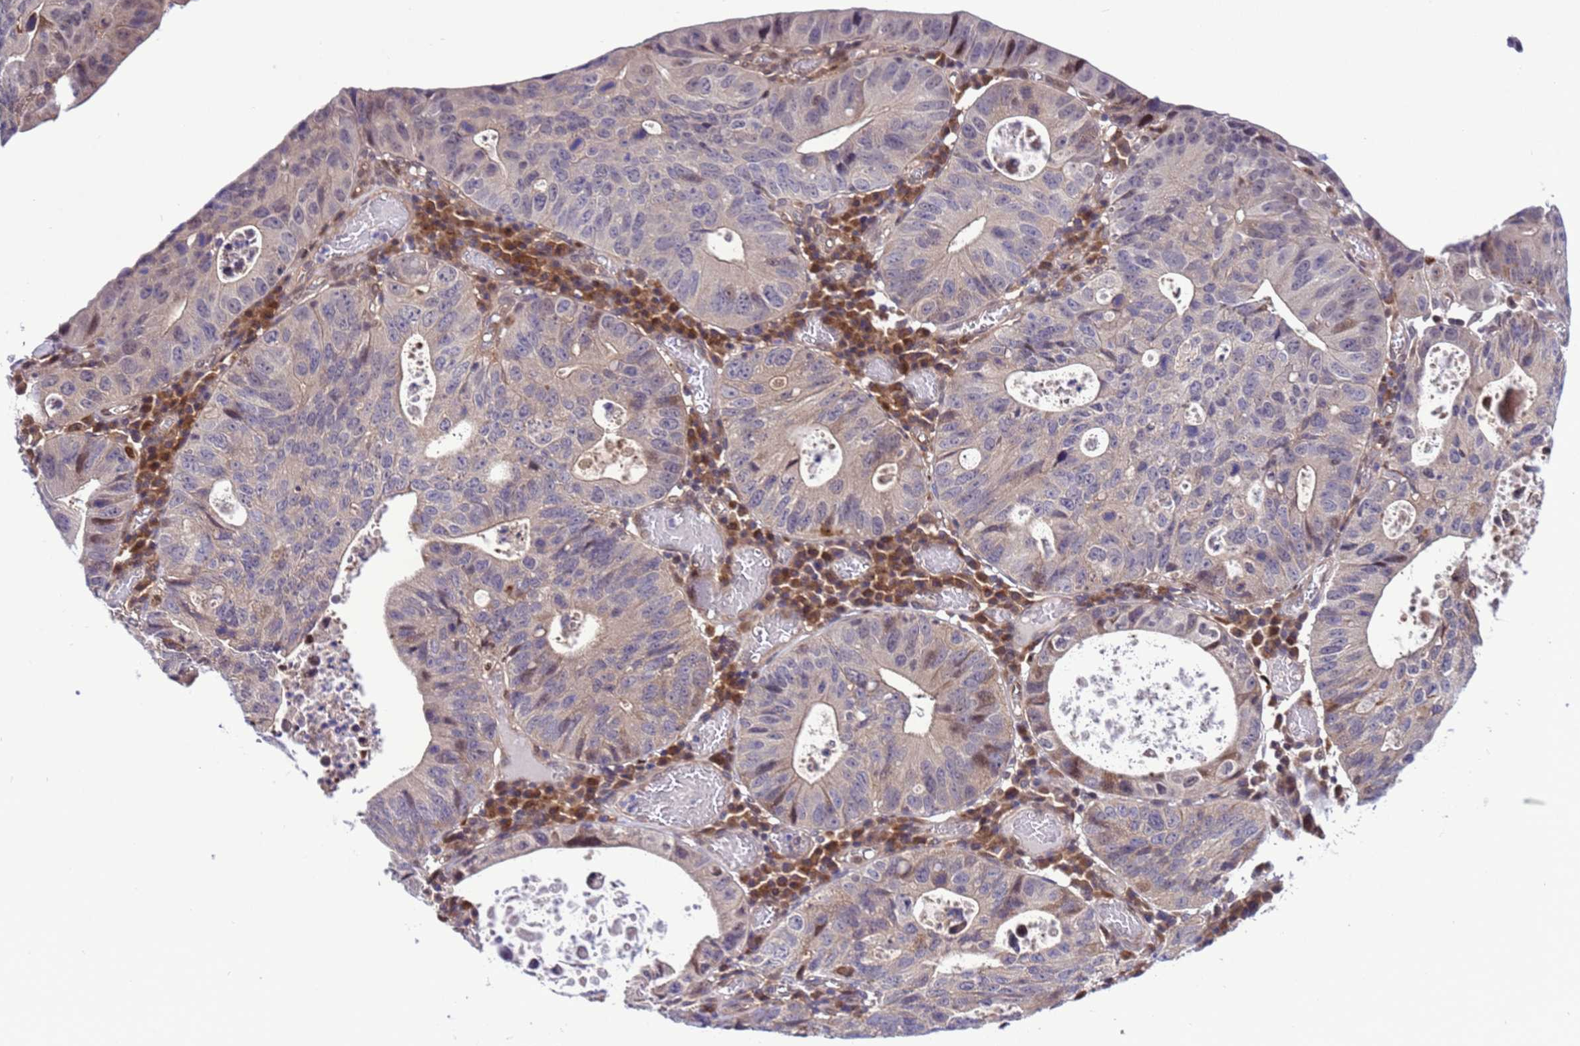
{"staining": {"intensity": "weak", "quantity": "25%-75%", "location": "cytoplasmic/membranous"}, "tissue": "stomach cancer", "cell_type": "Tumor cells", "image_type": "cancer", "snomed": [{"axis": "morphology", "description": "Adenocarcinoma, NOS"}, {"axis": "topography", "description": "Stomach"}], "caption": "Immunohistochemical staining of stomach cancer exhibits low levels of weak cytoplasmic/membranous expression in about 25%-75% of tumor cells.", "gene": "RASD1", "patient": {"sex": "male", "age": 59}}